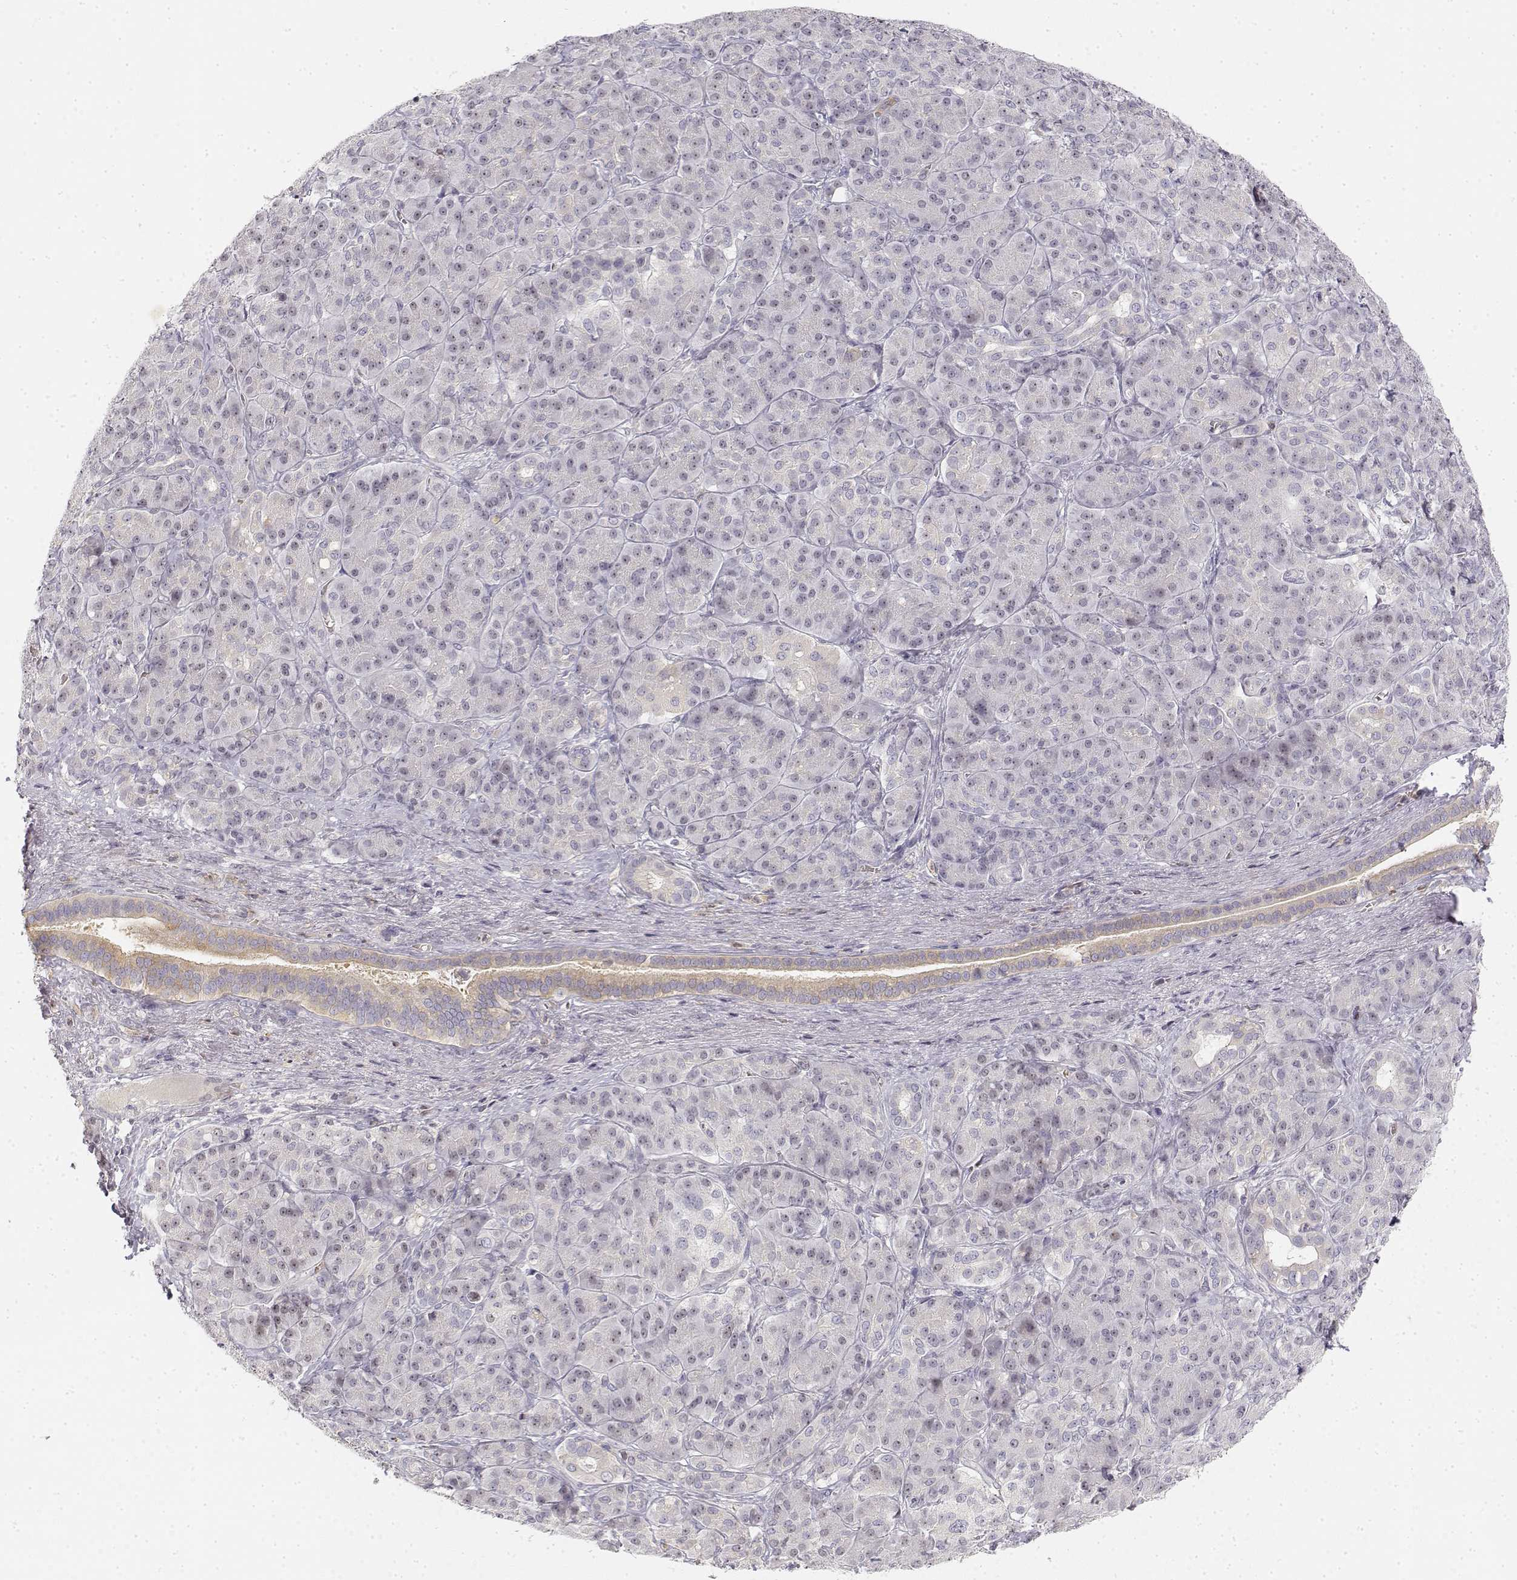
{"staining": {"intensity": "negative", "quantity": "none", "location": "none"}, "tissue": "pancreatic cancer", "cell_type": "Tumor cells", "image_type": "cancer", "snomed": [{"axis": "morphology", "description": "Normal tissue, NOS"}, {"axis": "morphology", "description": "Inflammation, NOS"}, {"axis": "morphology", "description": "Adenocarcinoma, NOS"}, {"axis": "topography", "description": "Pancreas"}], "caption": "Histopathology image shows no significant protein staining in tumor cells of pancreatic cancer (adenocarcinoma).", "gene": "GLIPR1L2", "patient": {"sex": "male", "age": 57}}